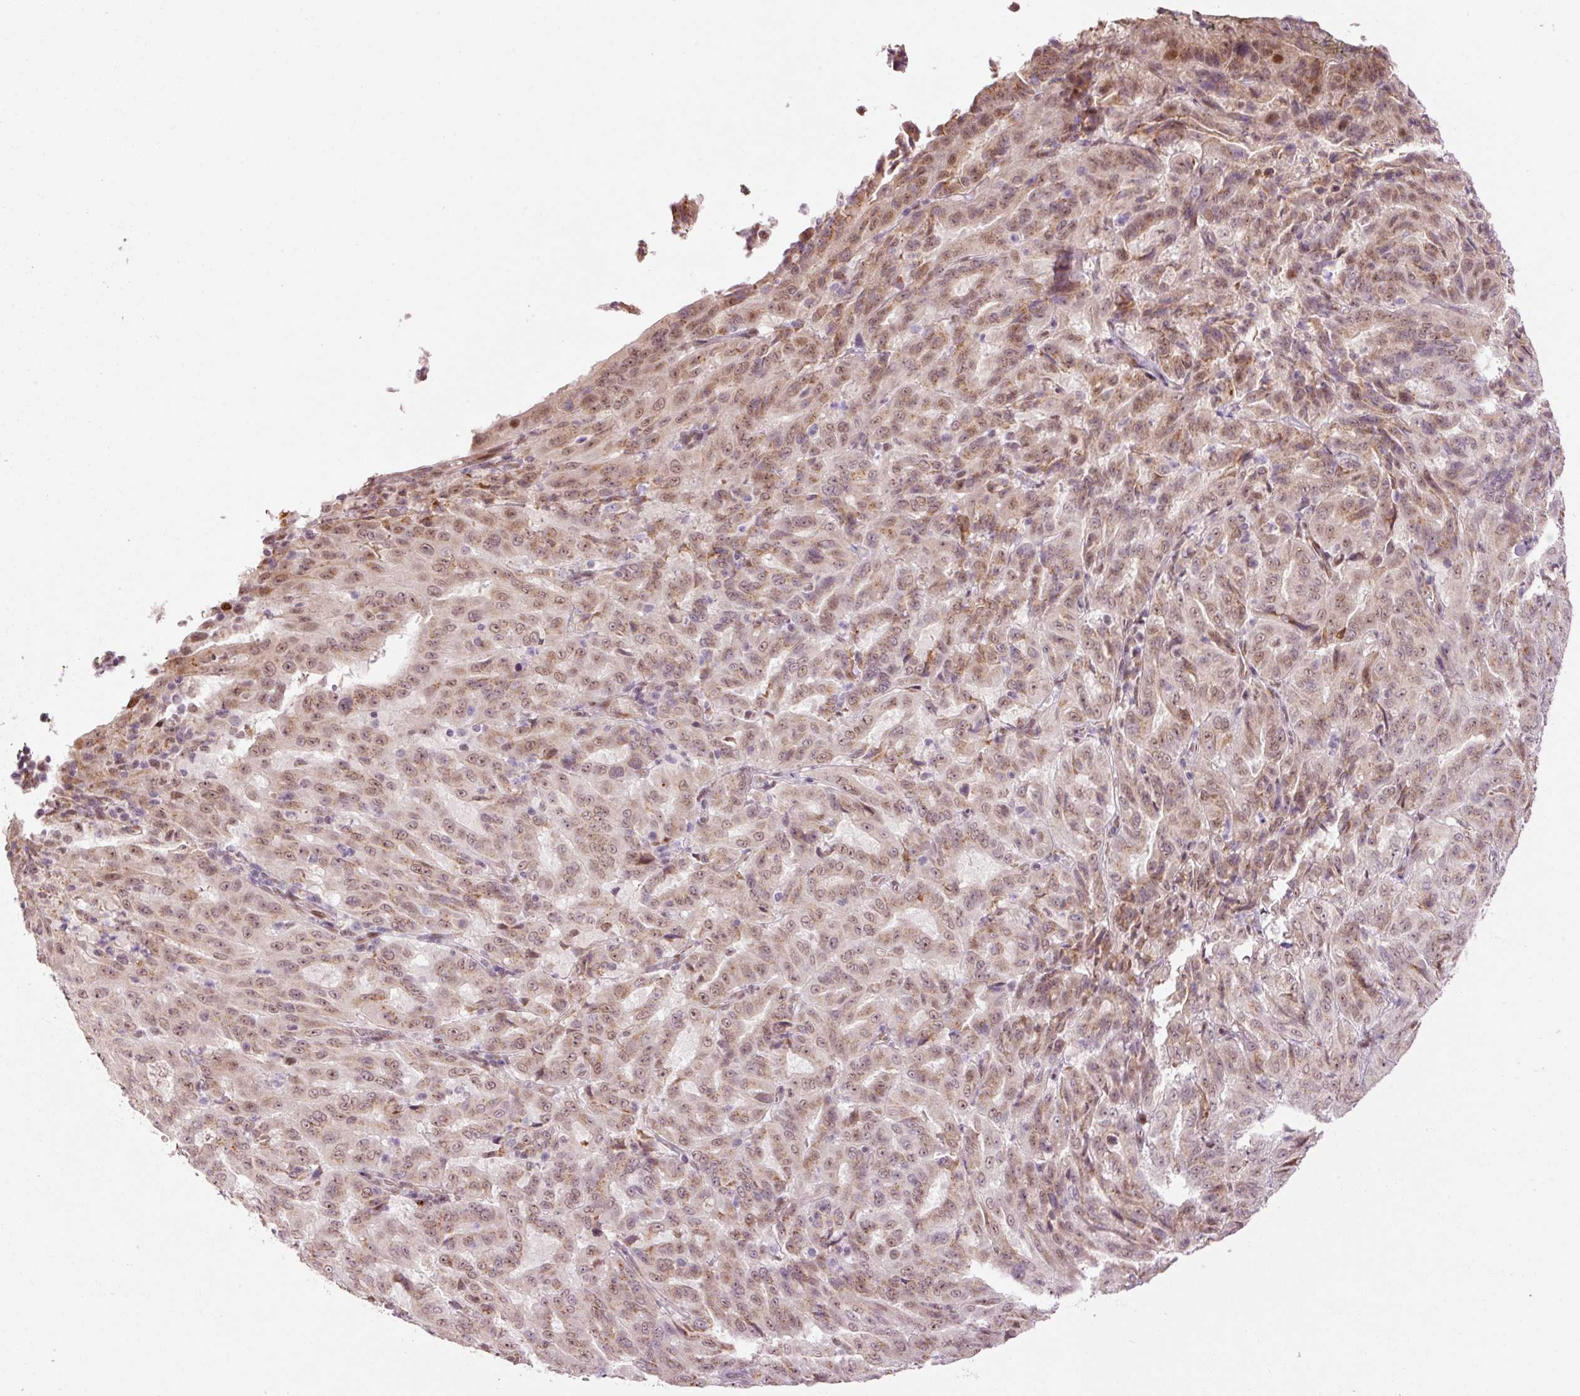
{"staining": {"intensity": "moderate", "quantity": ">75%", "location": "nuclear"}, "tissue": "pancreatic cancer", "cell_type": "Tumor cells", "image_type": "cancer", "snomed": [{"axis": "morphology", "description": "Adenocarcinoma, NOS"}, {"axis": "topography", "description": "Pancreas"}], "caption": "Pancreatic cancer (adenocarcinoma) stained with immunohistochemistry (IHC) reveals moderate nuclear expression in approximately >75% of tumor cells. Nuclei are stained in blue.", "gene": "ANKRD20A1", "patient": {"sex": "male", "age": 63}}